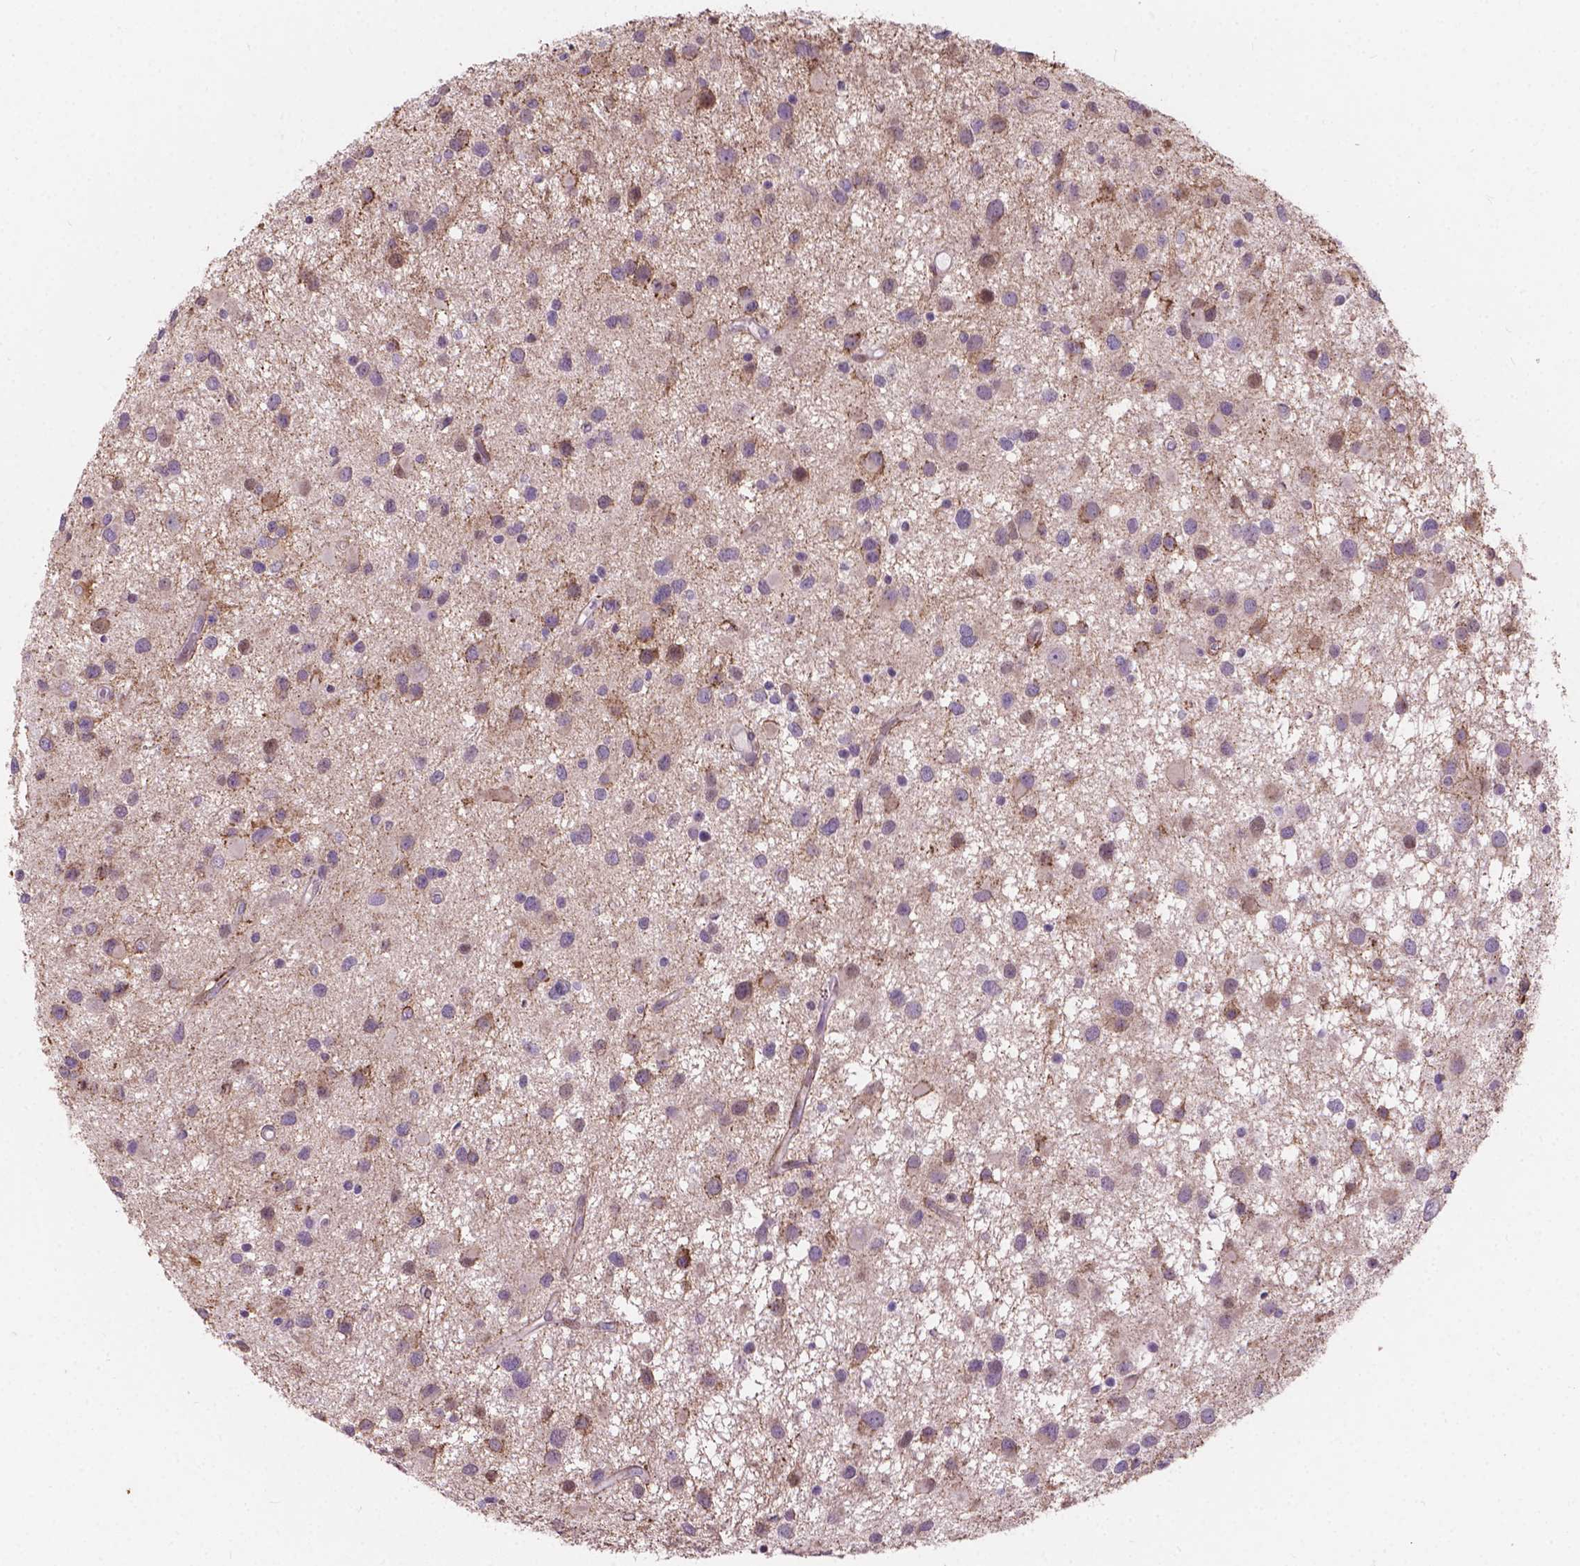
{"staining": {"intensity": "weak", "quantity": "<25%", "location": "cytoplasmic/membranous"}, "tissue": "glioma", "cell_type": "Tumor cells", "image_type": "cancer", "snomed": [{"axis": "morphology", "description": "Glioma, malignant, Low grade"}, {"axis": "topography", "description": "Brain"}], "caption": "The immunohistochemistry micrograph has no significant expression in tumor cells of malignant glioma (low-grade) tissue.", "gene": "MYH14", "patient": {"sex": "female", "age": 32}}